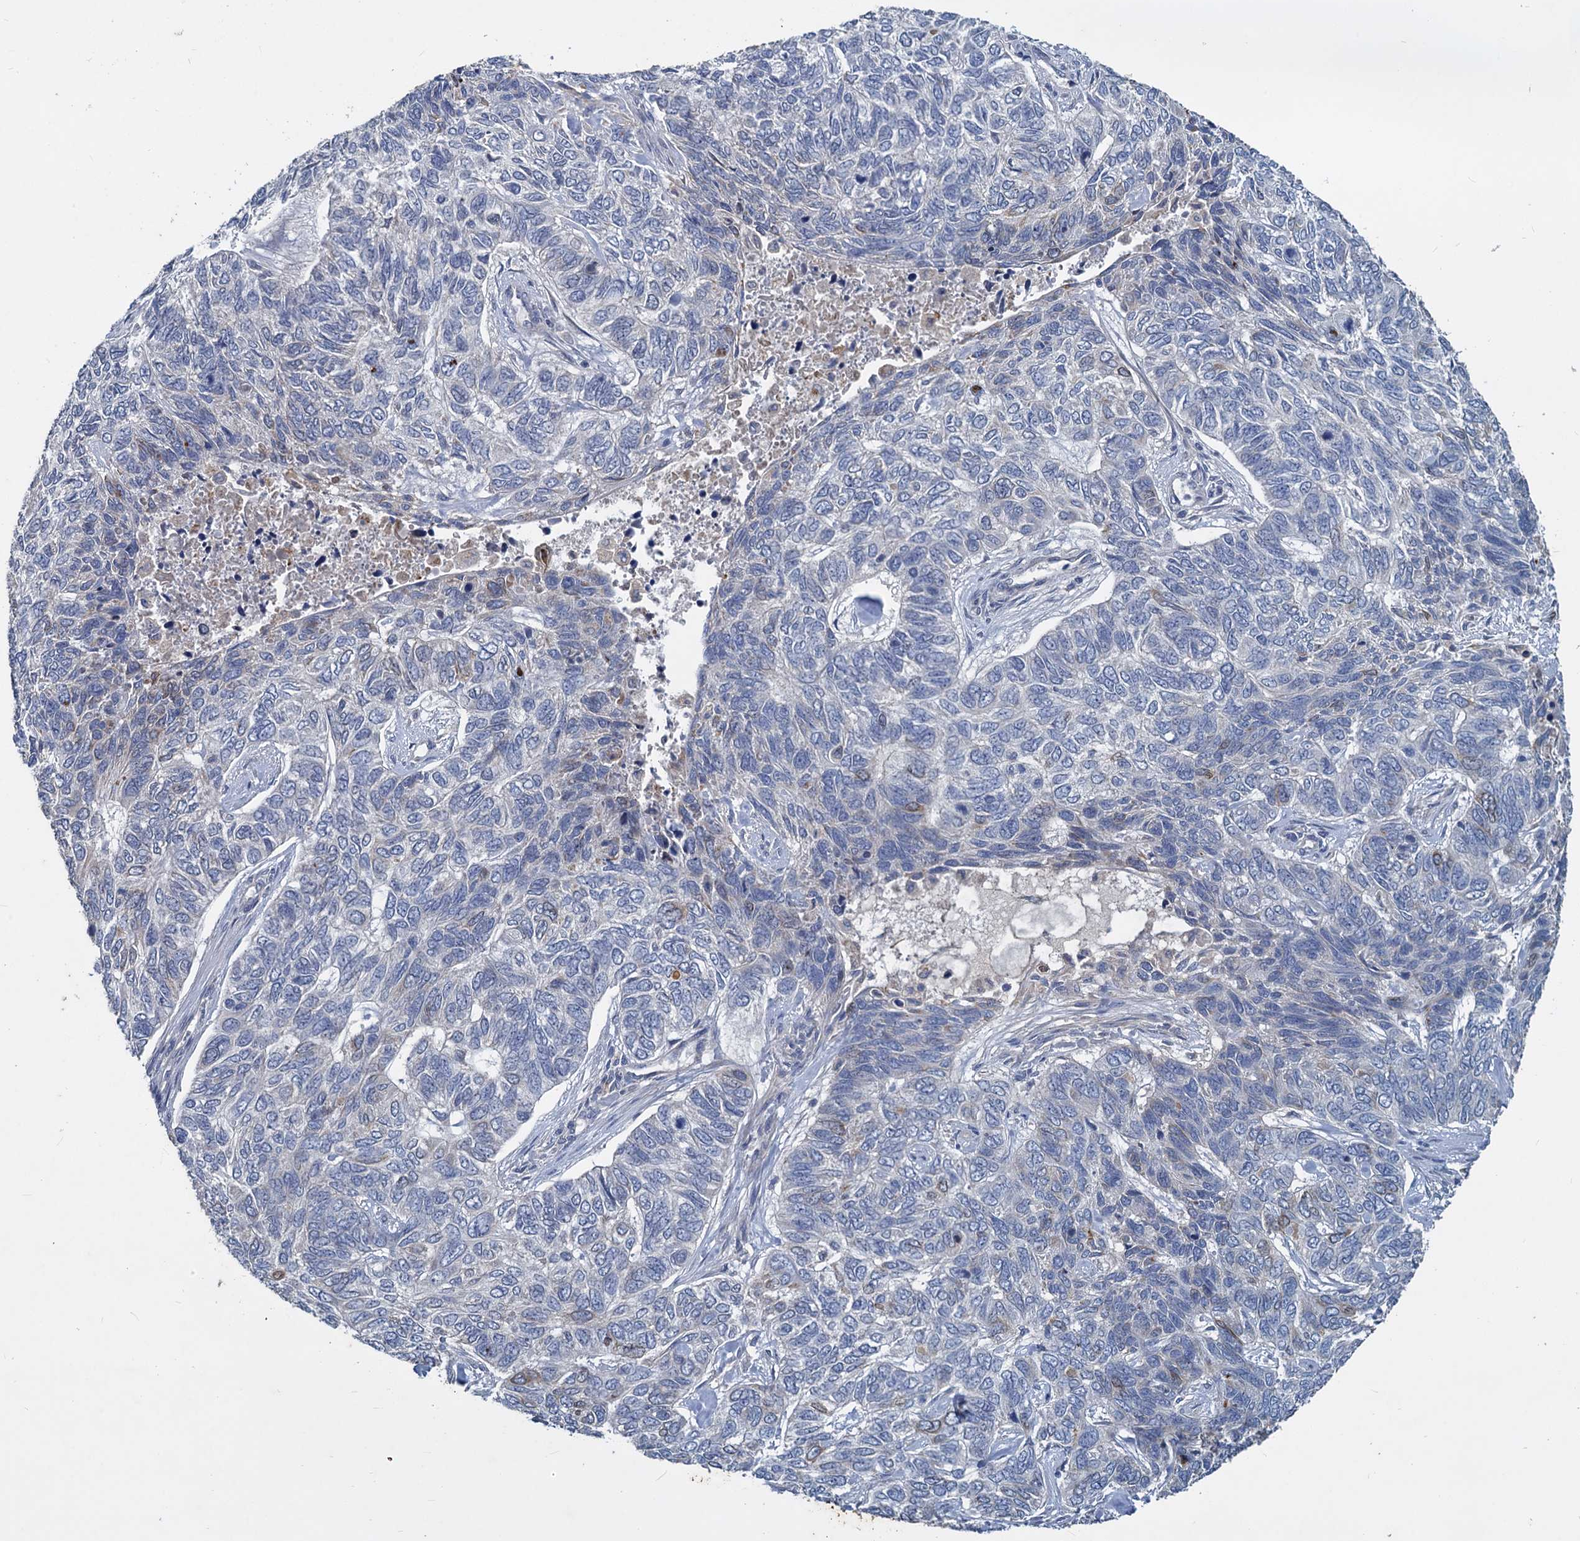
{"staining": {"intensity": "negative", "quantity": "none", "location": "none"}, "tissue": "skin cancer", "cell_type": "Tumor cells", "image_type": "cancer", "snomed": [{"axis": "morphology", "description": "Basal cell carcinoma"}, {"axis": "topography", "description": "Skin"}], "caption": "The immunohistochemistry (IHC) histopathology image has no significant expression in tumor cells of skin cancer tissue.", "gene": "SLC2A7", "patient": {"sex": "female", "age": 65}}